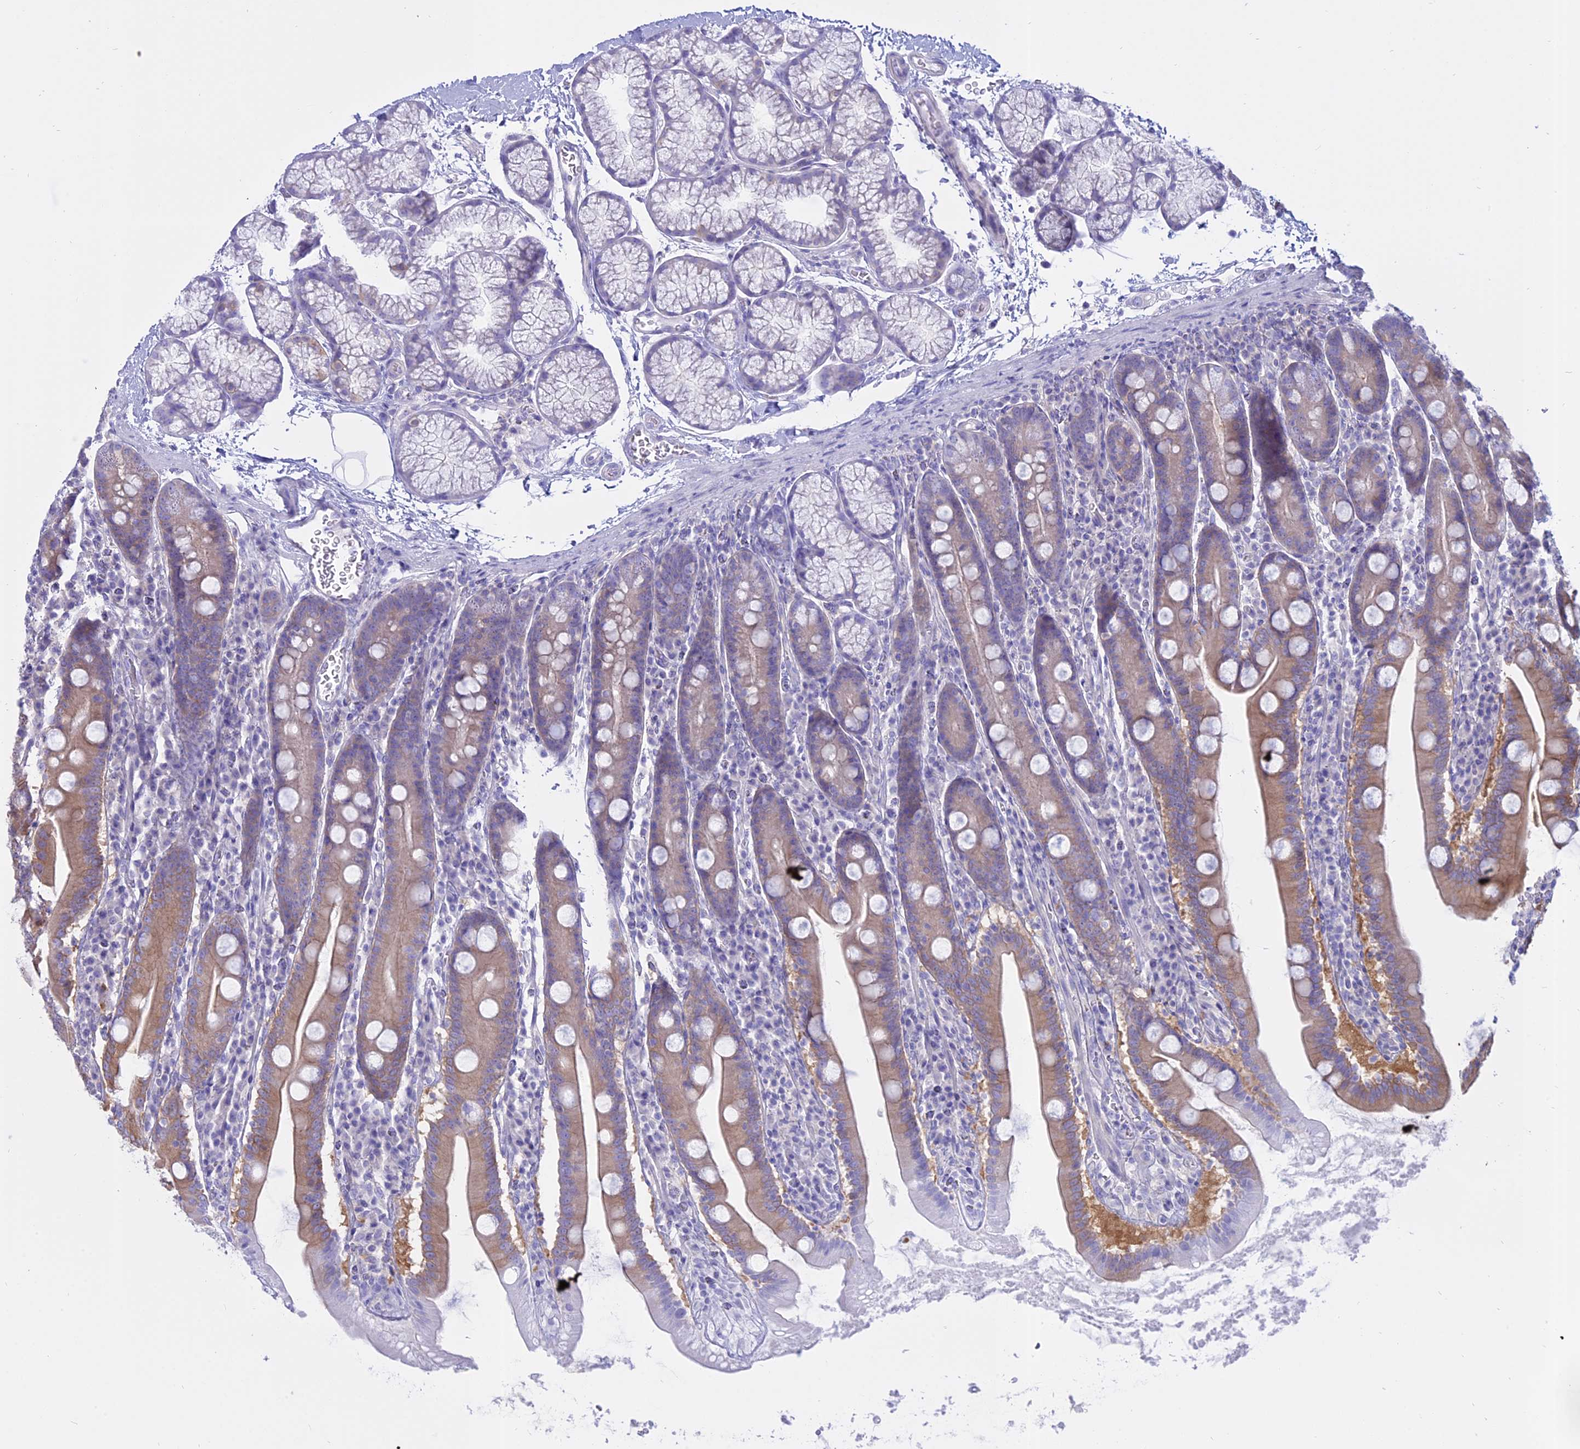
{"staining": {"intensity": "moderate", "quantity": "25%-75%", "location": "cytoplasmic/membranous"}, "tissue": "duodenum", "cell_type": "Glandular cells", "image_type": "normal", "snomed": [{"axis": "morphology", "description": "Normal tissue, NOS"}, {"axis": "topography", "description": "Duodenum"}], "caption": "This photomicrograph displays normal duodenum stained with immunohistochemistry (IHC) to label a protein in brown. The cytoplasmic/membranous of glandular cells show moderate positivity for the protein. Nuclei are counter-stained blue.", "gene": "AHCYL1", "patient": {"sex": "male", "age": 35}}